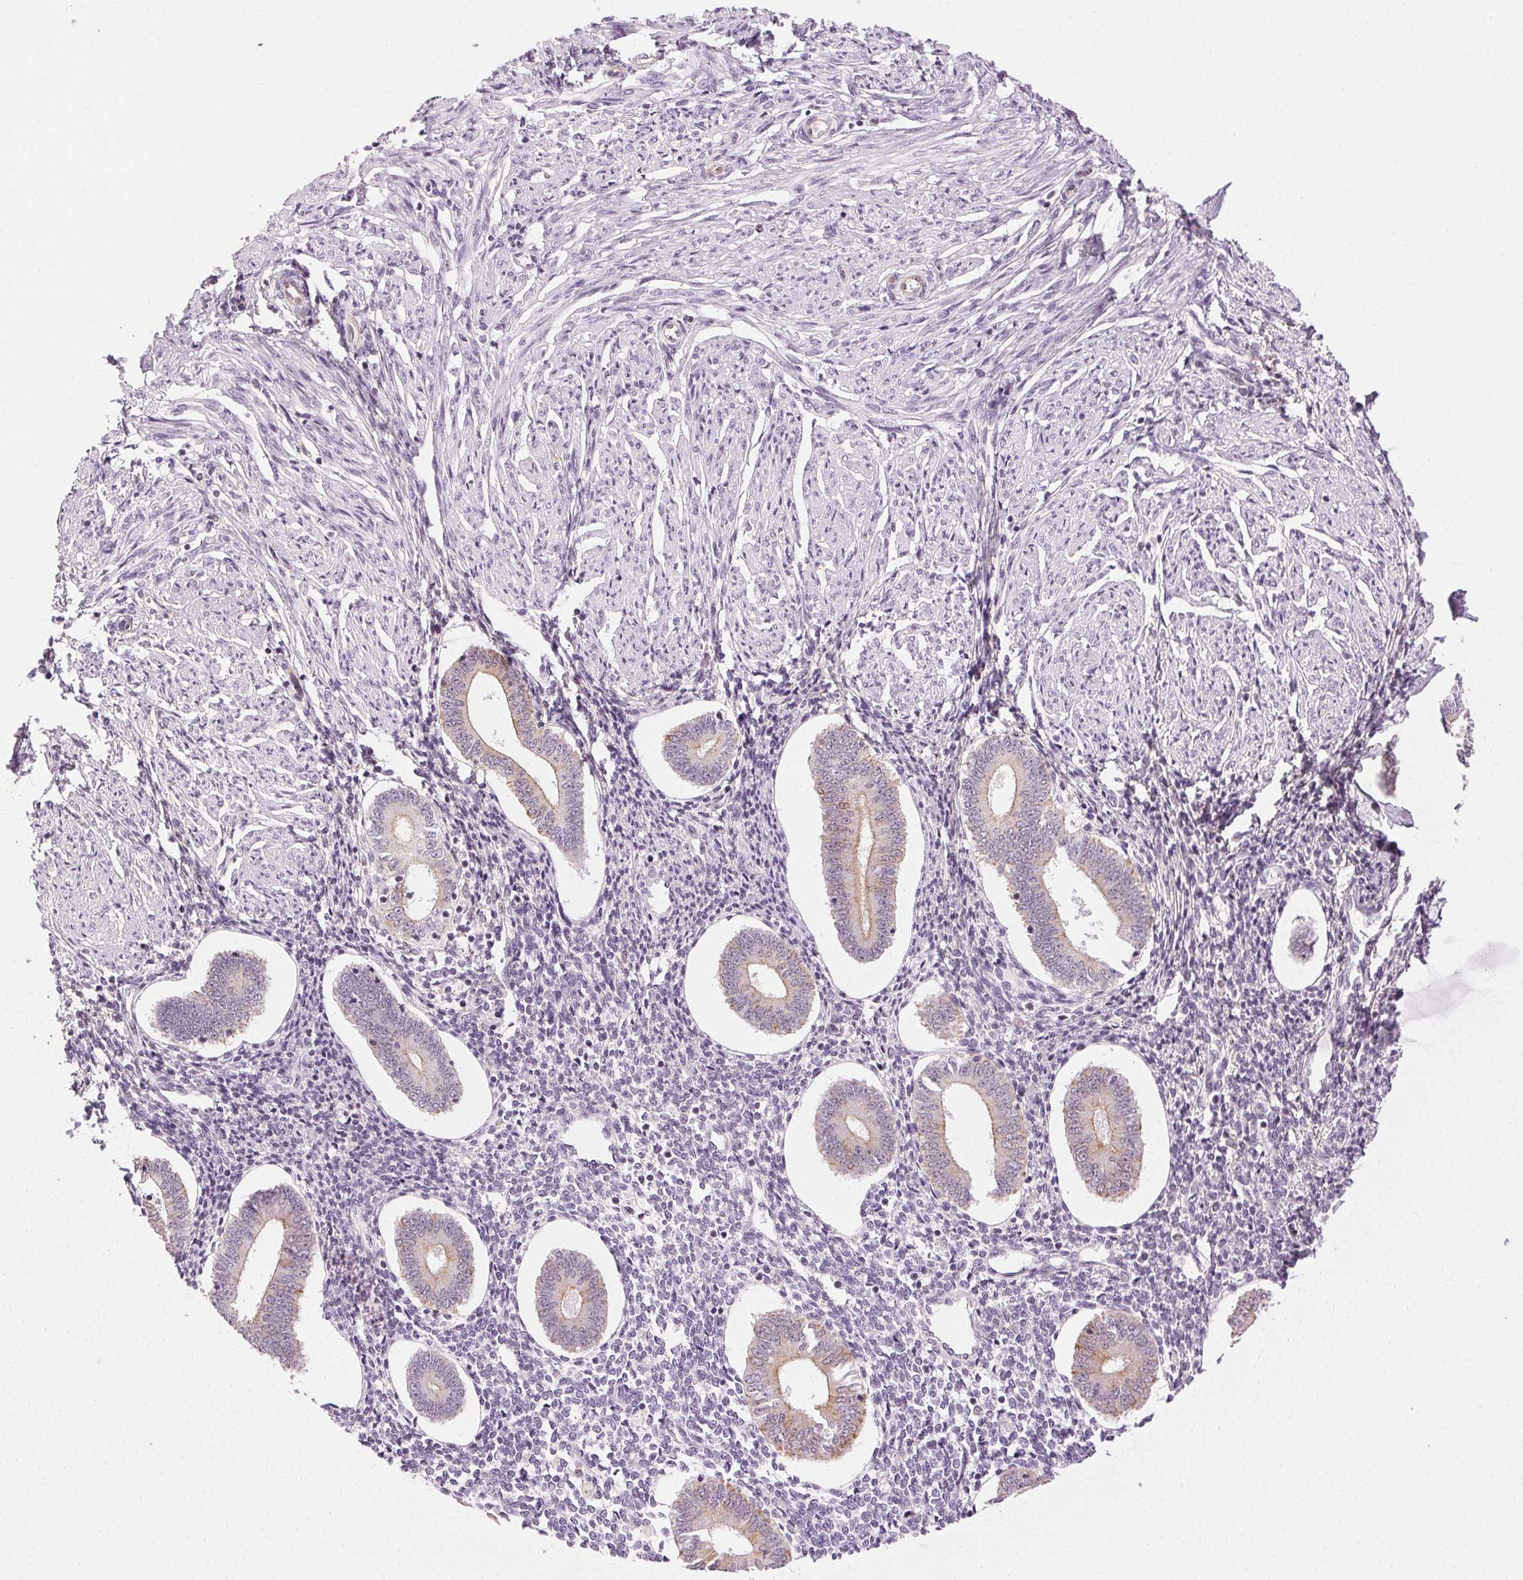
{"staining": {"intensity": "negative", "quantity": "none", "location": "none"}, "tissue": "endometrium", "cell_type": "Cells in endometrial stroma", "image_type": "normal", "snomed": [{"axis": "morphology", "description": "Normal tissue, NOS"}, {"axis": "topography", "description": "Endometrium"}], "caption": "A high-resolution histopathology image shows immunohistochemistry (IHC) staining of benign endometrium, which displays no significant expression in cells in endometrial stroma. Brightfield microscopy of immunohistochemistry (IHC) stained with DAB (brown) and hematoxylin (blue), captured at high magnification.", "gene": "AIF1L", "patient": {"sex": "female", "age": 40}}